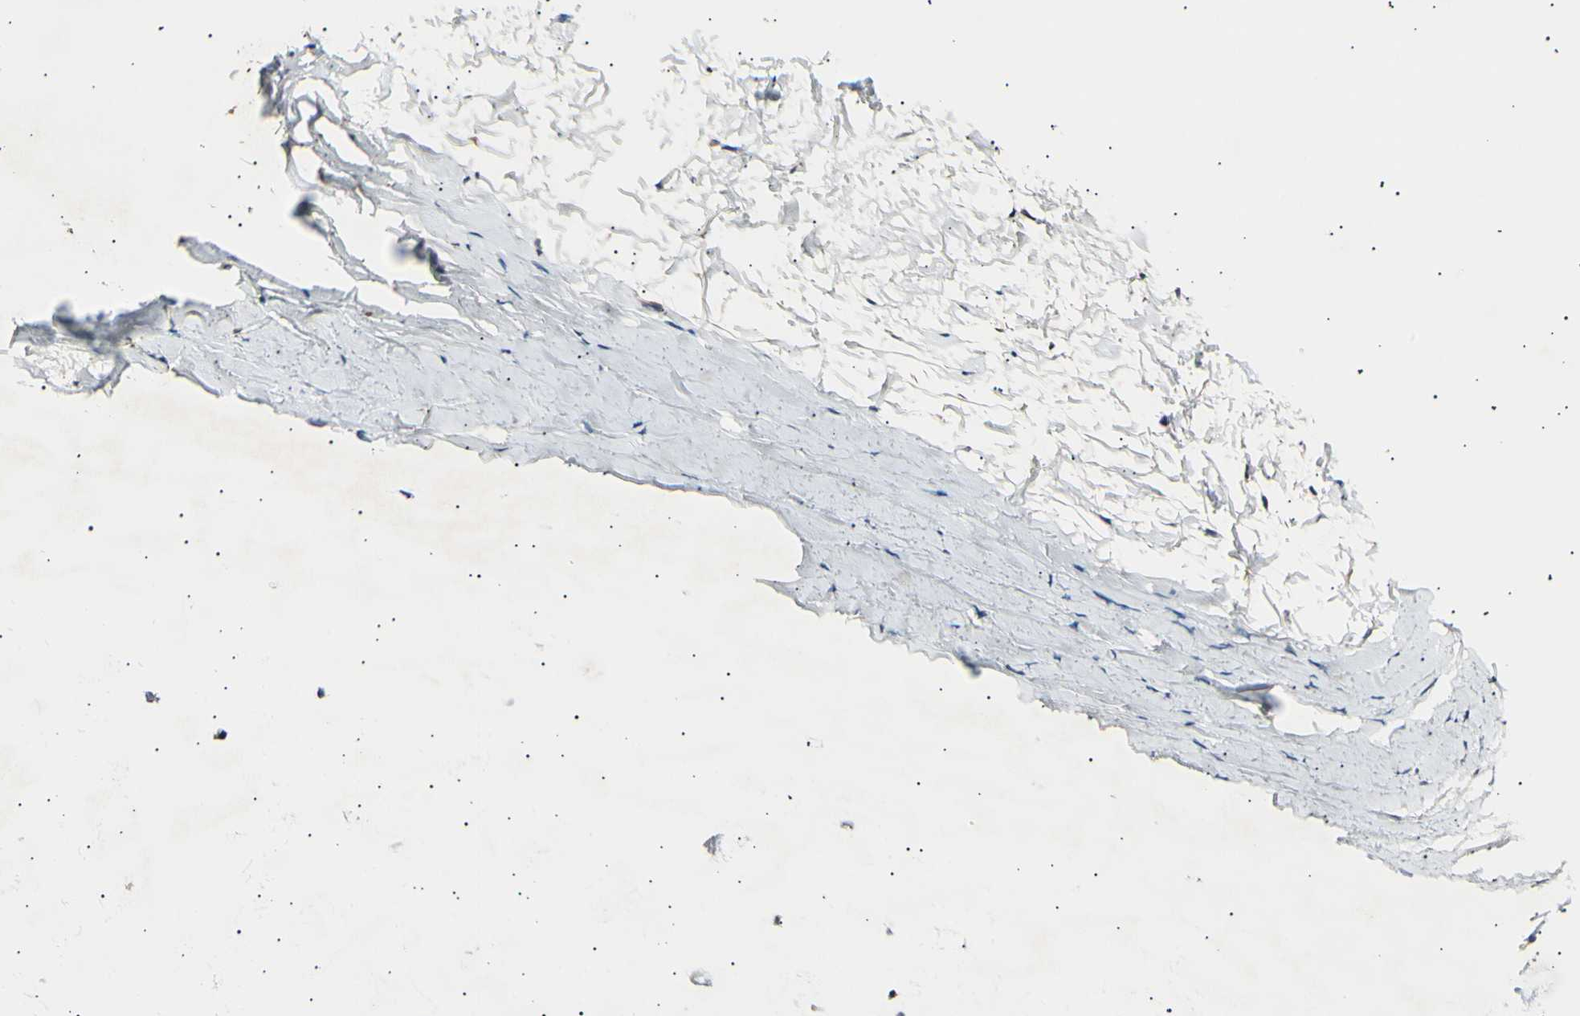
{"staining": {"intensity": "weak", "quantity": "25%-75%", "location": "cytoplasmic/membranous"}, "tissue": "adipose tissue", "cell_type": "Adipocytes", "image_type": "normal", "snomed": [{"axis": "morphology", "description": "Normal tissue, NOS"}, {"axis": "topography", "description": "Bronchus"}], "caption": "IHC image of normal adipose tissue: human adipose tissue stained using immunohistochemistry shows low levels of weak protein expression localized specifically in the cytoplasmic/membranous of adipocytes, appearing as a cytoplasmic/membranous brown color.", "gene": "ITGA6", "patient": {"sex": "female", "age": 73}}